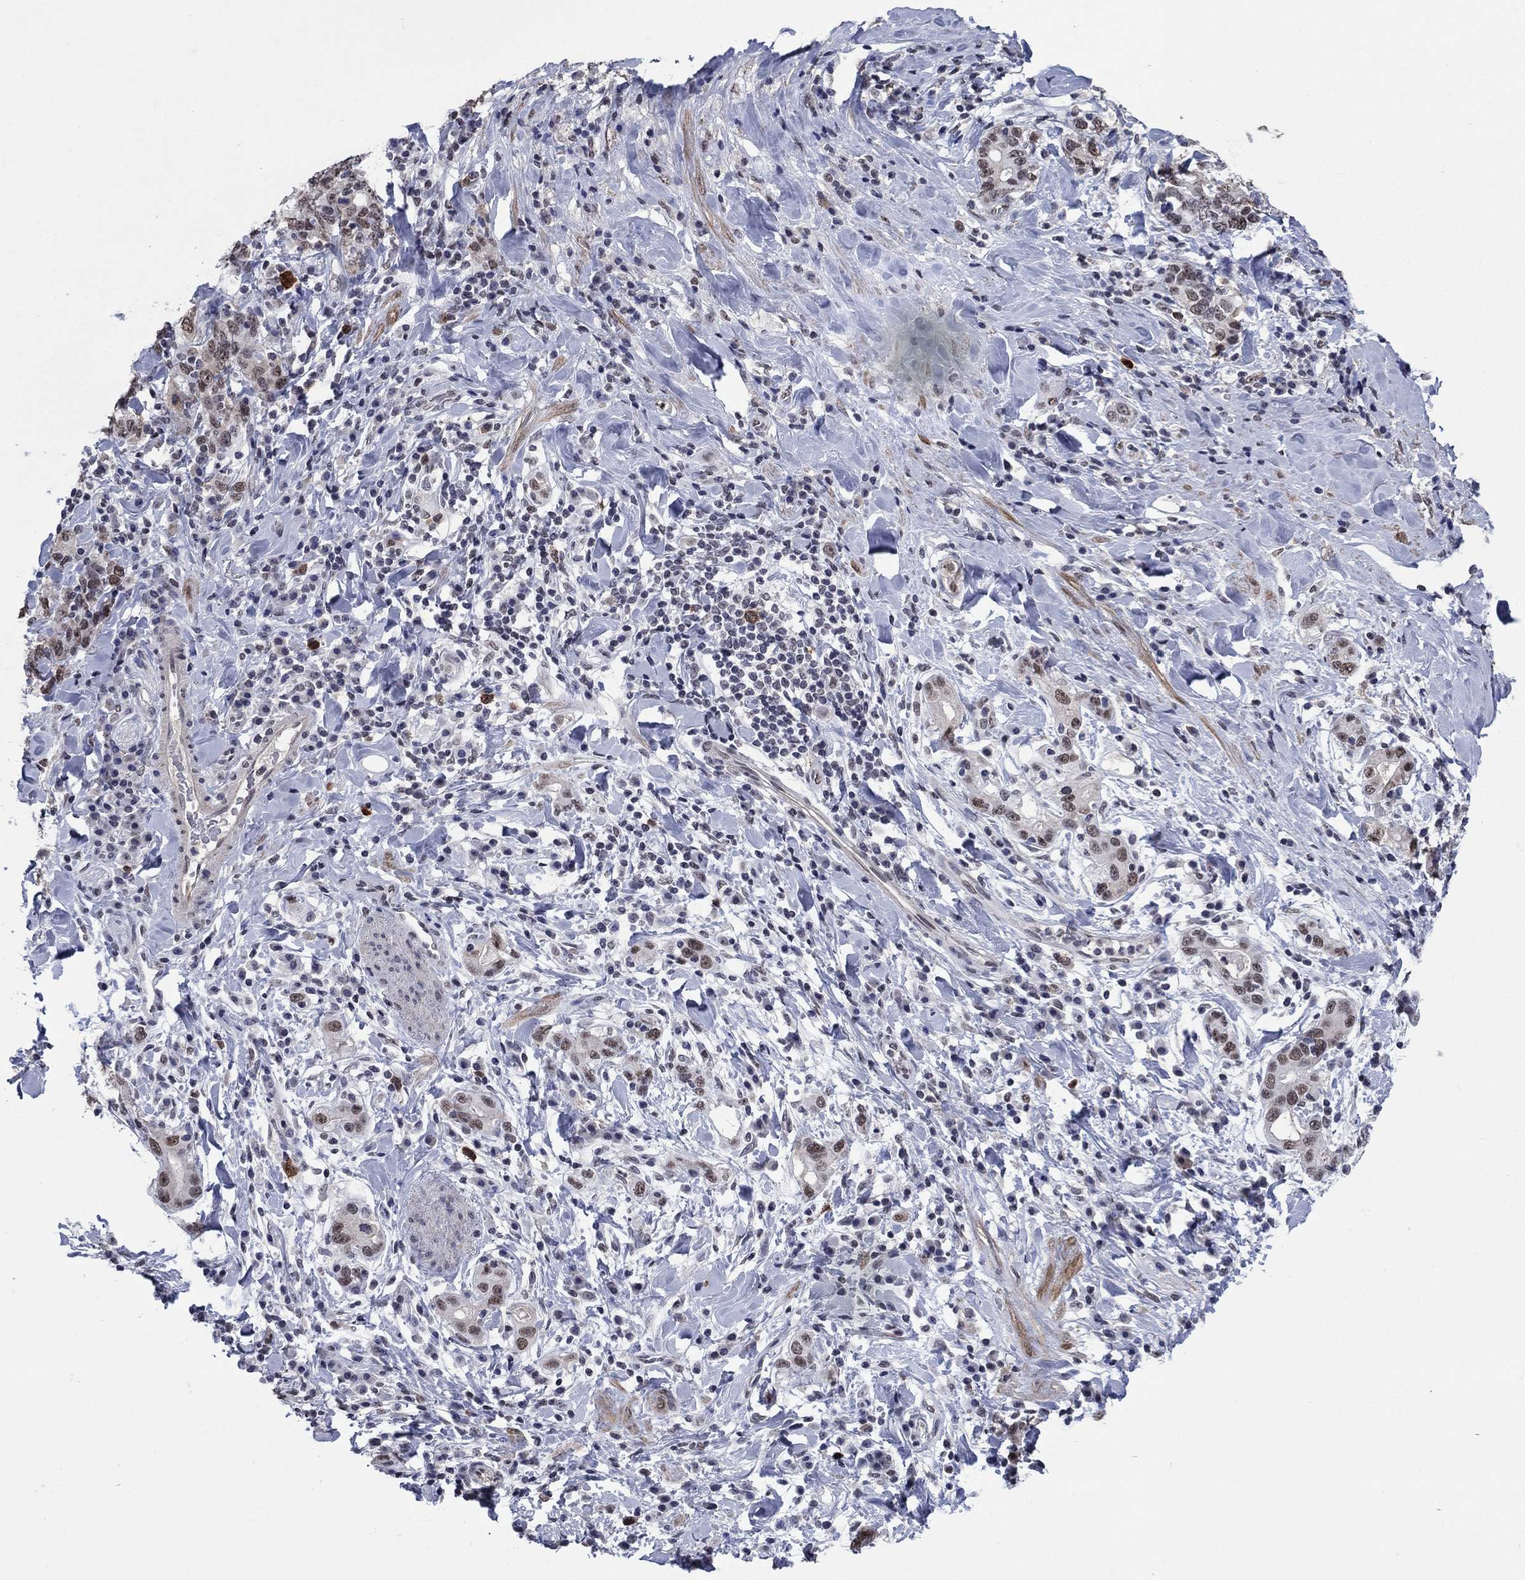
{"staining": {"intensity": "moderate", "quantity": "25%-75%", "location": "nuclear"}, "tissue": "stomach cancer", "cell_type": "Tumor cells", "image_type": "cancer", "snomed": [{"axis": "morphology", "description": "Adenocarcinoma, NOS"}, {"axis": "topography", "description": "Stomach"}], "caption": "Adenocarcinoma (stomach) tissue exhibits moderate nuclear staining in approximately 25%-75% of tumor cells, visualized by immunohistochemistry. (brown staining indicates protein expression, while blue staining denotes nuclei).", "gene": "TYMS", "patient": {"sex": "male", "age": 79}}